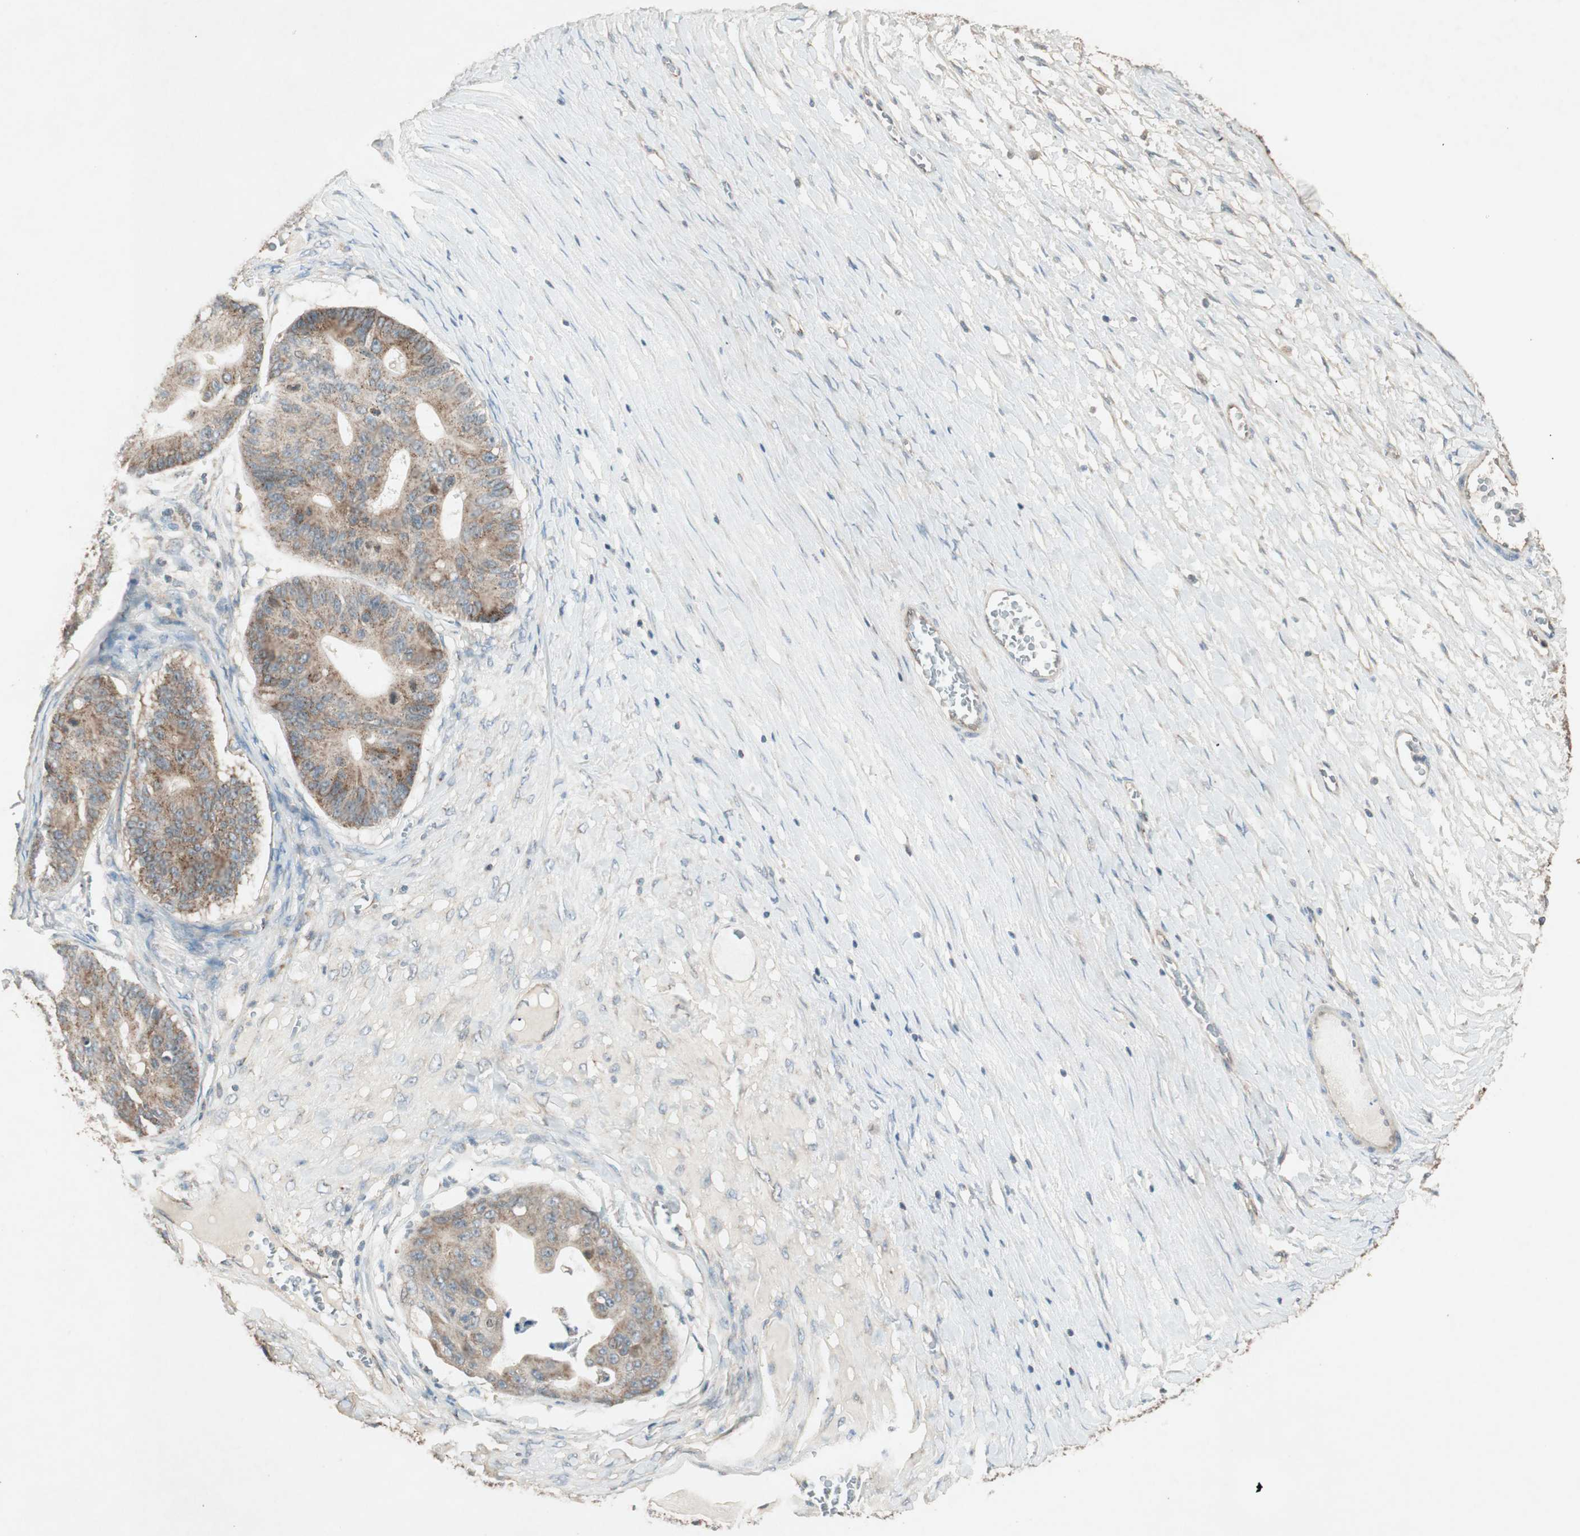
{"staining": {"intensity": "moderate", "quantity": ">75%", "location": "cytoplasmic/membranous"}, "tissue": "ovarian cancer", "cell_type": "Tumor cells", "image_type": "cancer", "snomed": [{"axis": "morphology", "description": "Cystadenocarcinoma, mucinous, NOS"}, {"axis": "topography", "description": "Ovary"}], "caption": "Tumor cells demonstrate medium levels of moderate cytoplasmic/membranous staining in approximately >75% of cells in human ovarian cancer.", "gene": "CHADL", "patient": {"sex": "female", "age": 37}}